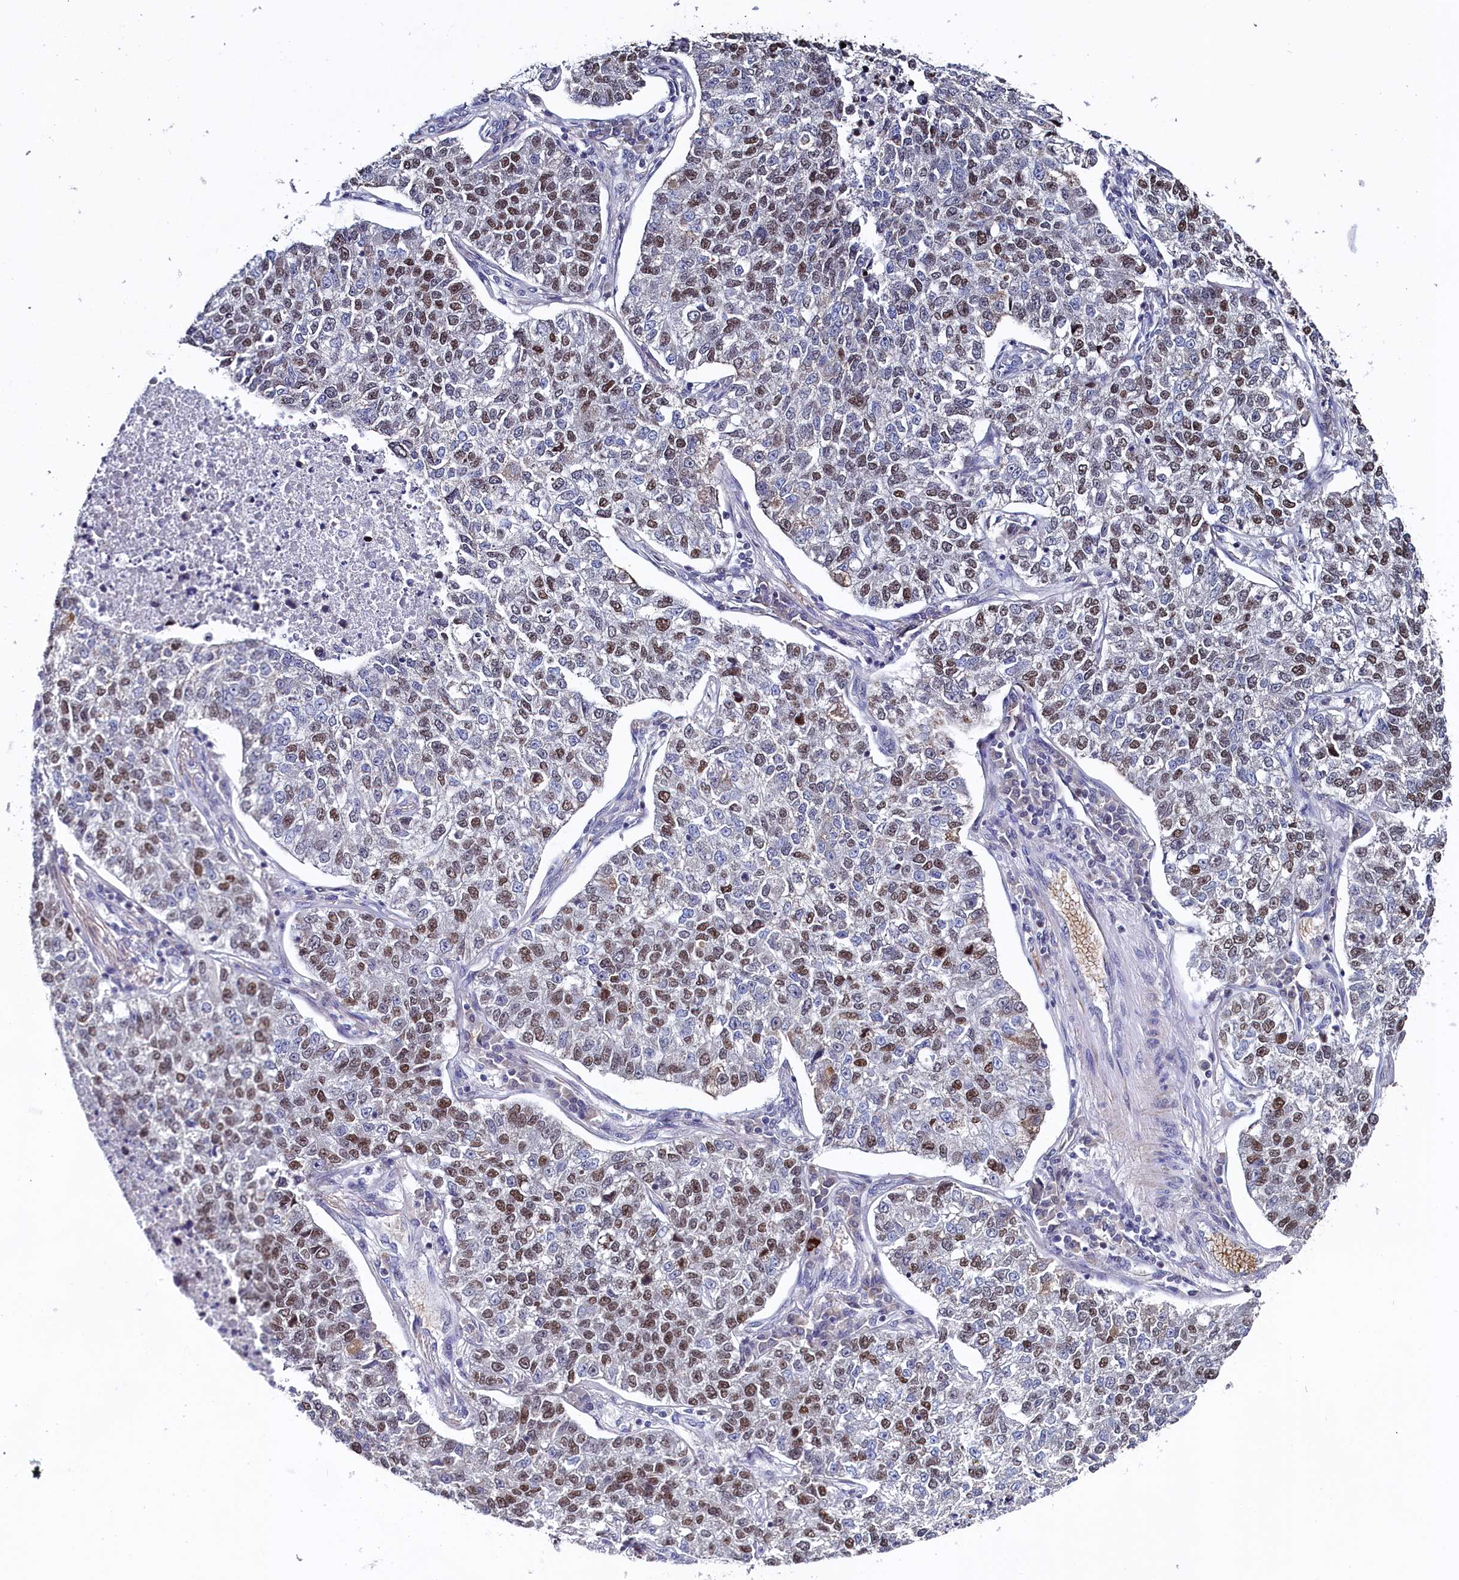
{"staining": {"intensity": "moderate", "quantity": "25%-75%", "location": "nuclear"}, "tissue": "lung cancer", "cell_type": "Tumor cells", "image_type": "cancer", "snomed": [{"axis": "morphology", "description": "Adenocarcinoma, NOS"}, {"axis": "topography", "description": "Lung"}], "caption": "Immunohistochemistry image of neoplastic tissue: lung cancer stained using immunohistochemistry displays medium levels of moderate protein expression localized specifically in the nuclear of tumor cells, appearing as a nuclear brown color.", "gene": "TIGD4", "patient": {"sex": "male", "age": 49}}